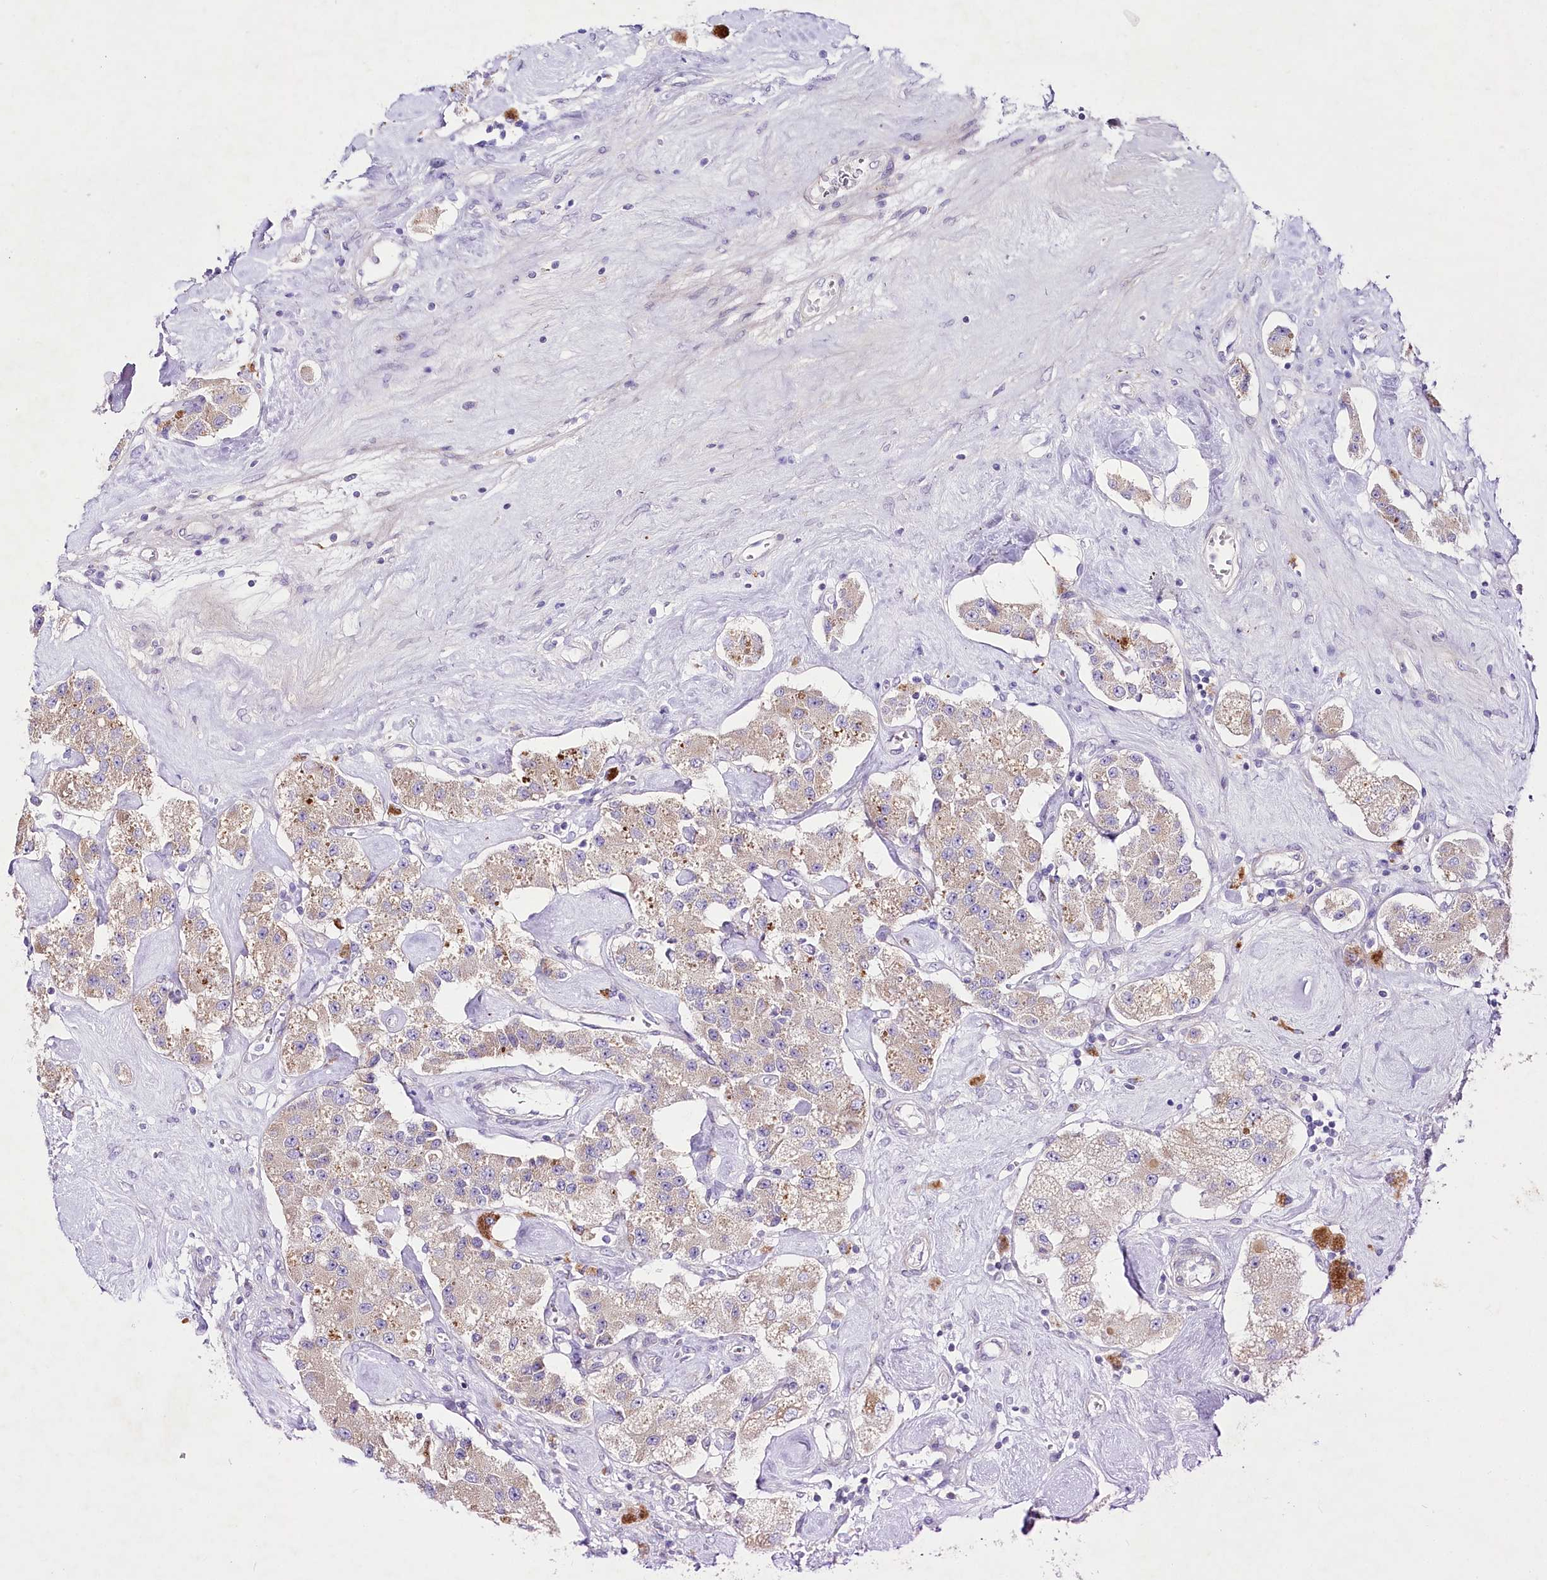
{"staining": {"intensity": "weak", "quantity": ">75%", "location": "cytoplasmic/membranous"}, "tissue": "carcinoid", "cell_type": "Tumor cells", "image_type": "cancer", "snomed": [{"axis": "morphology", "description": "Carcinoid, malignant, NOS"}, {"axis": "topography", "description": "Pancreas"}], "caption": "Malignant carcinoid stained with DAB IHC reveals low levels of weak cytoplasmic/membranous expression in approximately >75% of tumor cells. Ihc stains the protein of interest in brown and the nuclei are stained blue.", "gene": "LRRC14B", "patient": {"sex": "male", "age": 41}}